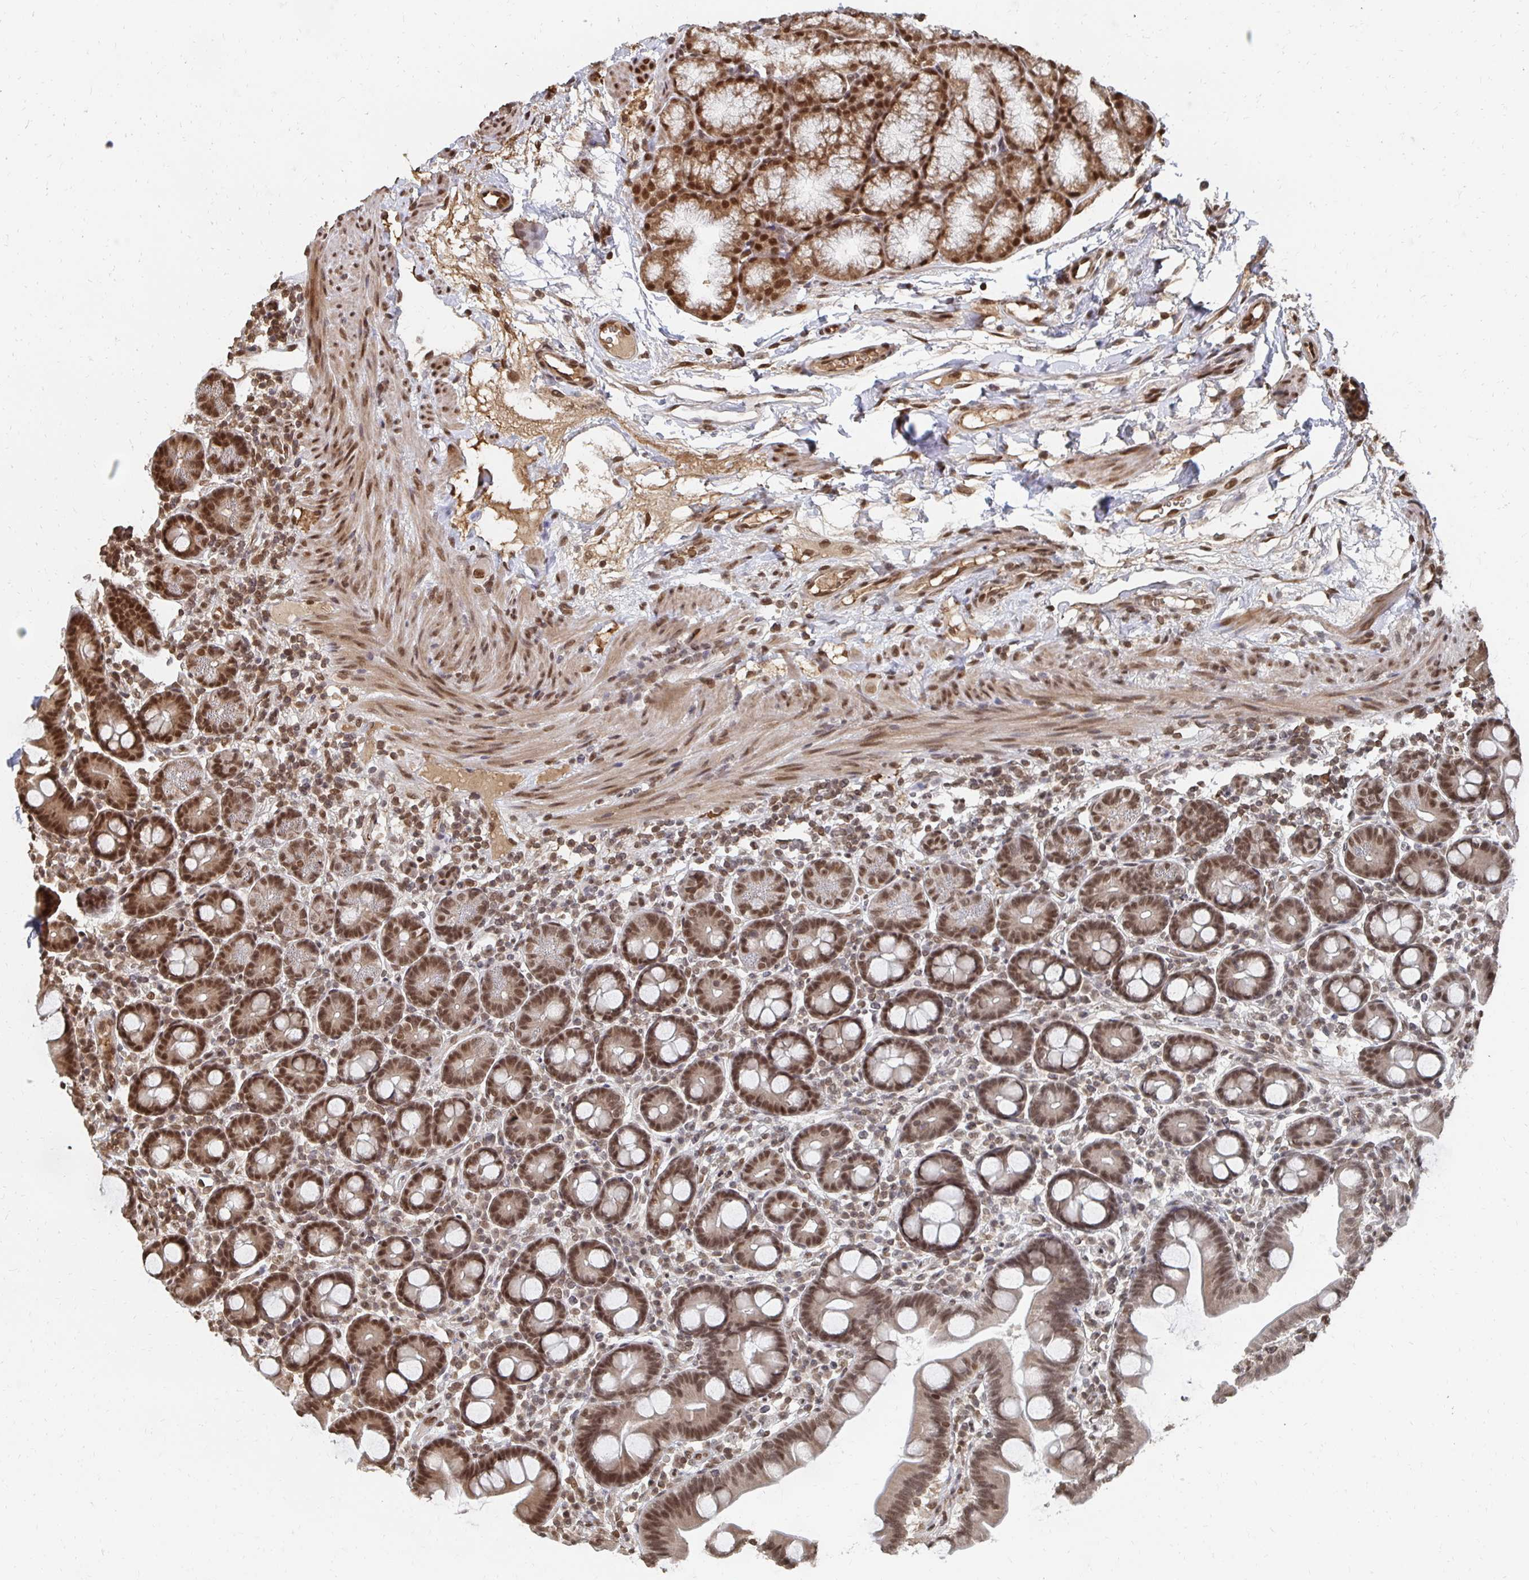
{"staining": {"intensity": "strong", "quantity": ">75%", "location": "nuclear"}, "tissue": "duodenum", "cell_type": "Glandular cells", "image_type": "normal", "snomed": [{"axis": "morphology", "description": "Normal tissue, NOS"}, {"axis": "topography", "description": "Duodenum"}], "caption": "Immunohistochemical staining of normal duodenum exhibits strong nuclear protein positivity in approximately >75% of glandular cells.", "gene": "GTF3C6", "patient": {"sex": "male", "age": 59}}